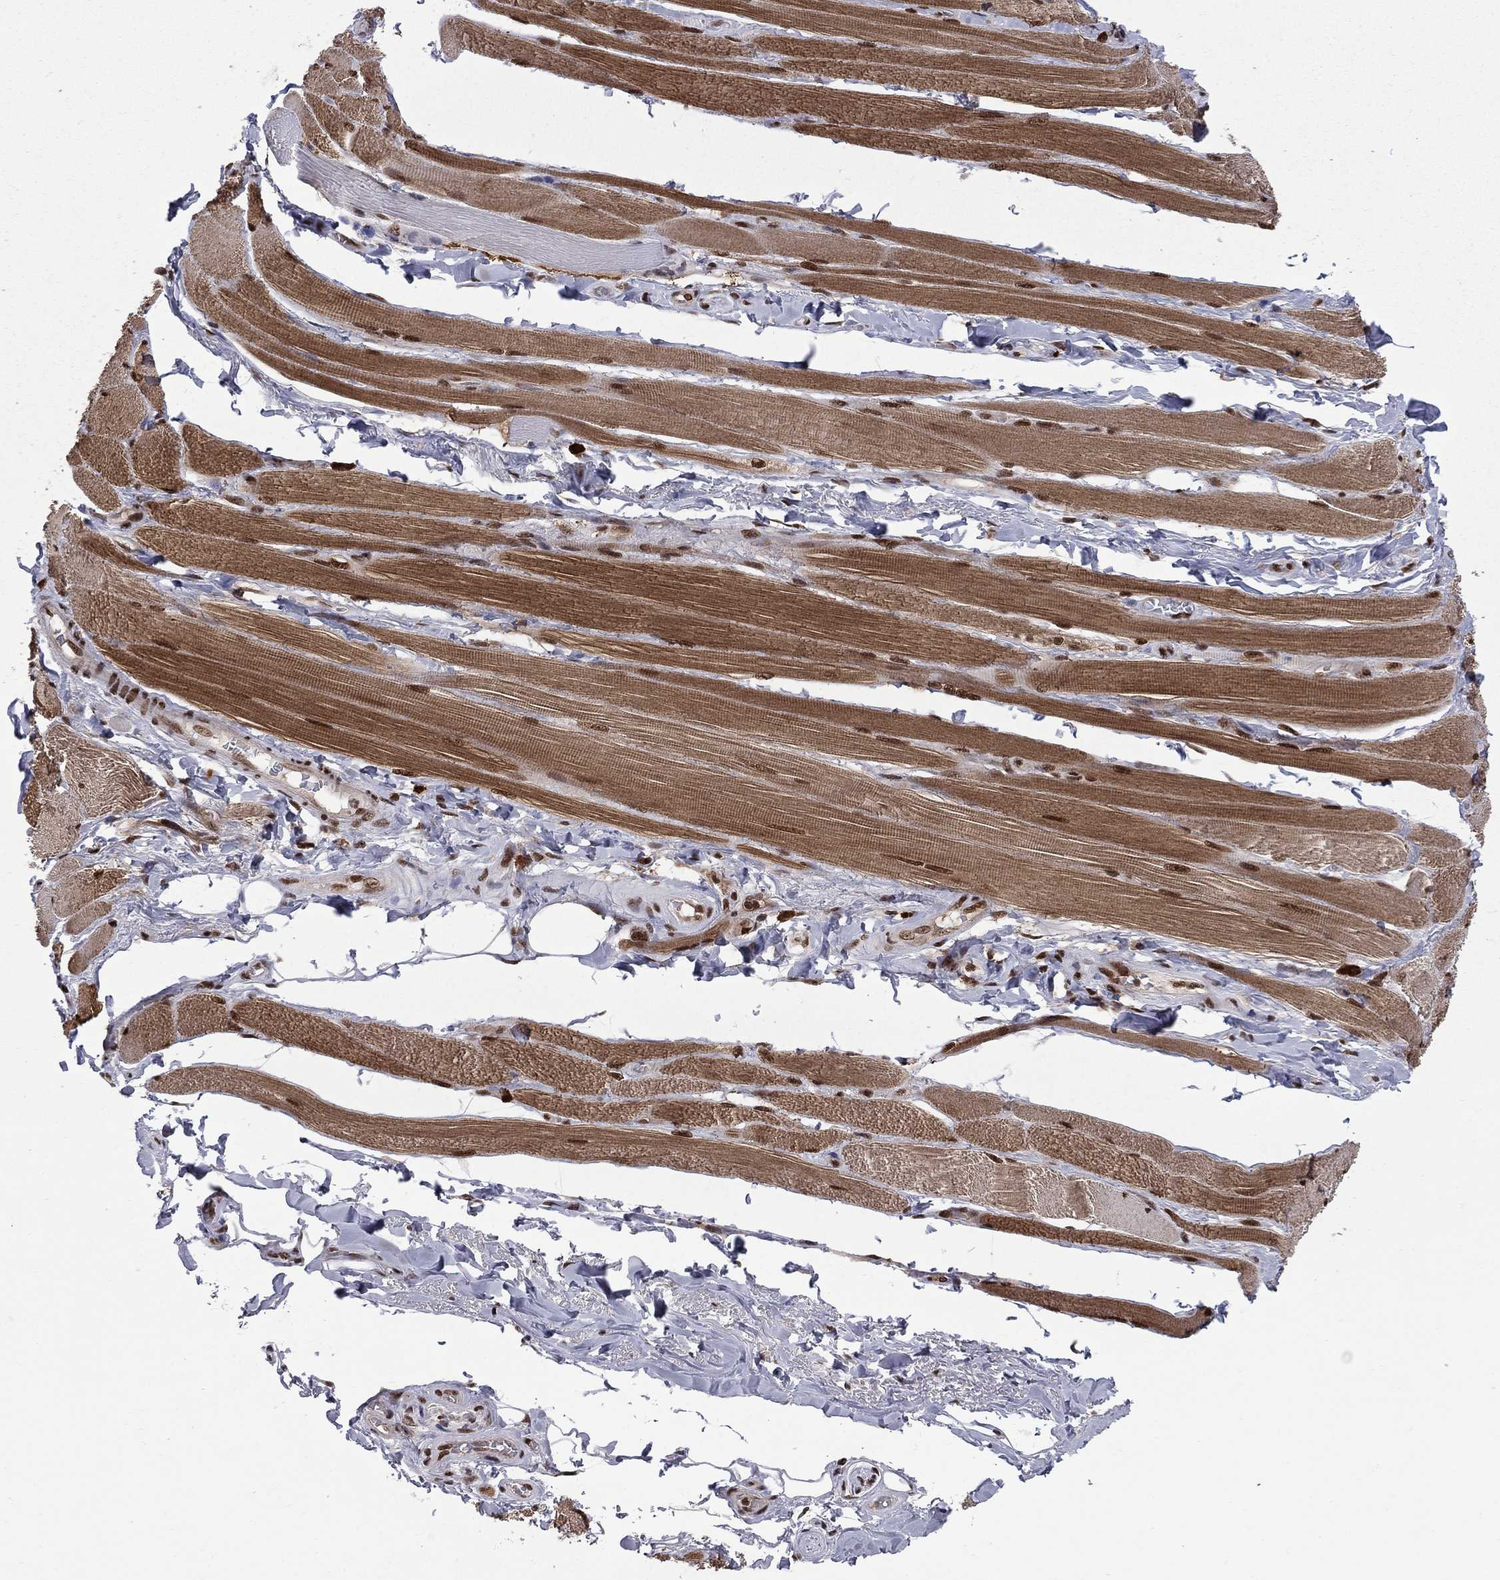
{"staining": {"intensity": "strong", "quantity": "25%-75%", "location": "cytoplasmic/membranous,nuclear"}, "tissue": "skeletal muscle", "cell_type": "Myocytes", "image_type": "normal", "snomed": [{"axis": "morphology", "description": "Normal tissue, NOS"}, {"axis": "topography", "description": "Skeletal muscle"}, {"axis": "topography", "description": "Anal"}, {"axis": "topography", "description": "Peripheral nerve tissue"}], "caption": "Myocytes exhibit high levels of strong cytoplasmic/membranous,nuclear staining in about 25%-75% of cells in unremarkable human skeletal muscle. The protein of interest is shown in brown color, while the nuclei are stained blue.", "gene": "MED25", "patient": {"sex": "male", "age": 53}}